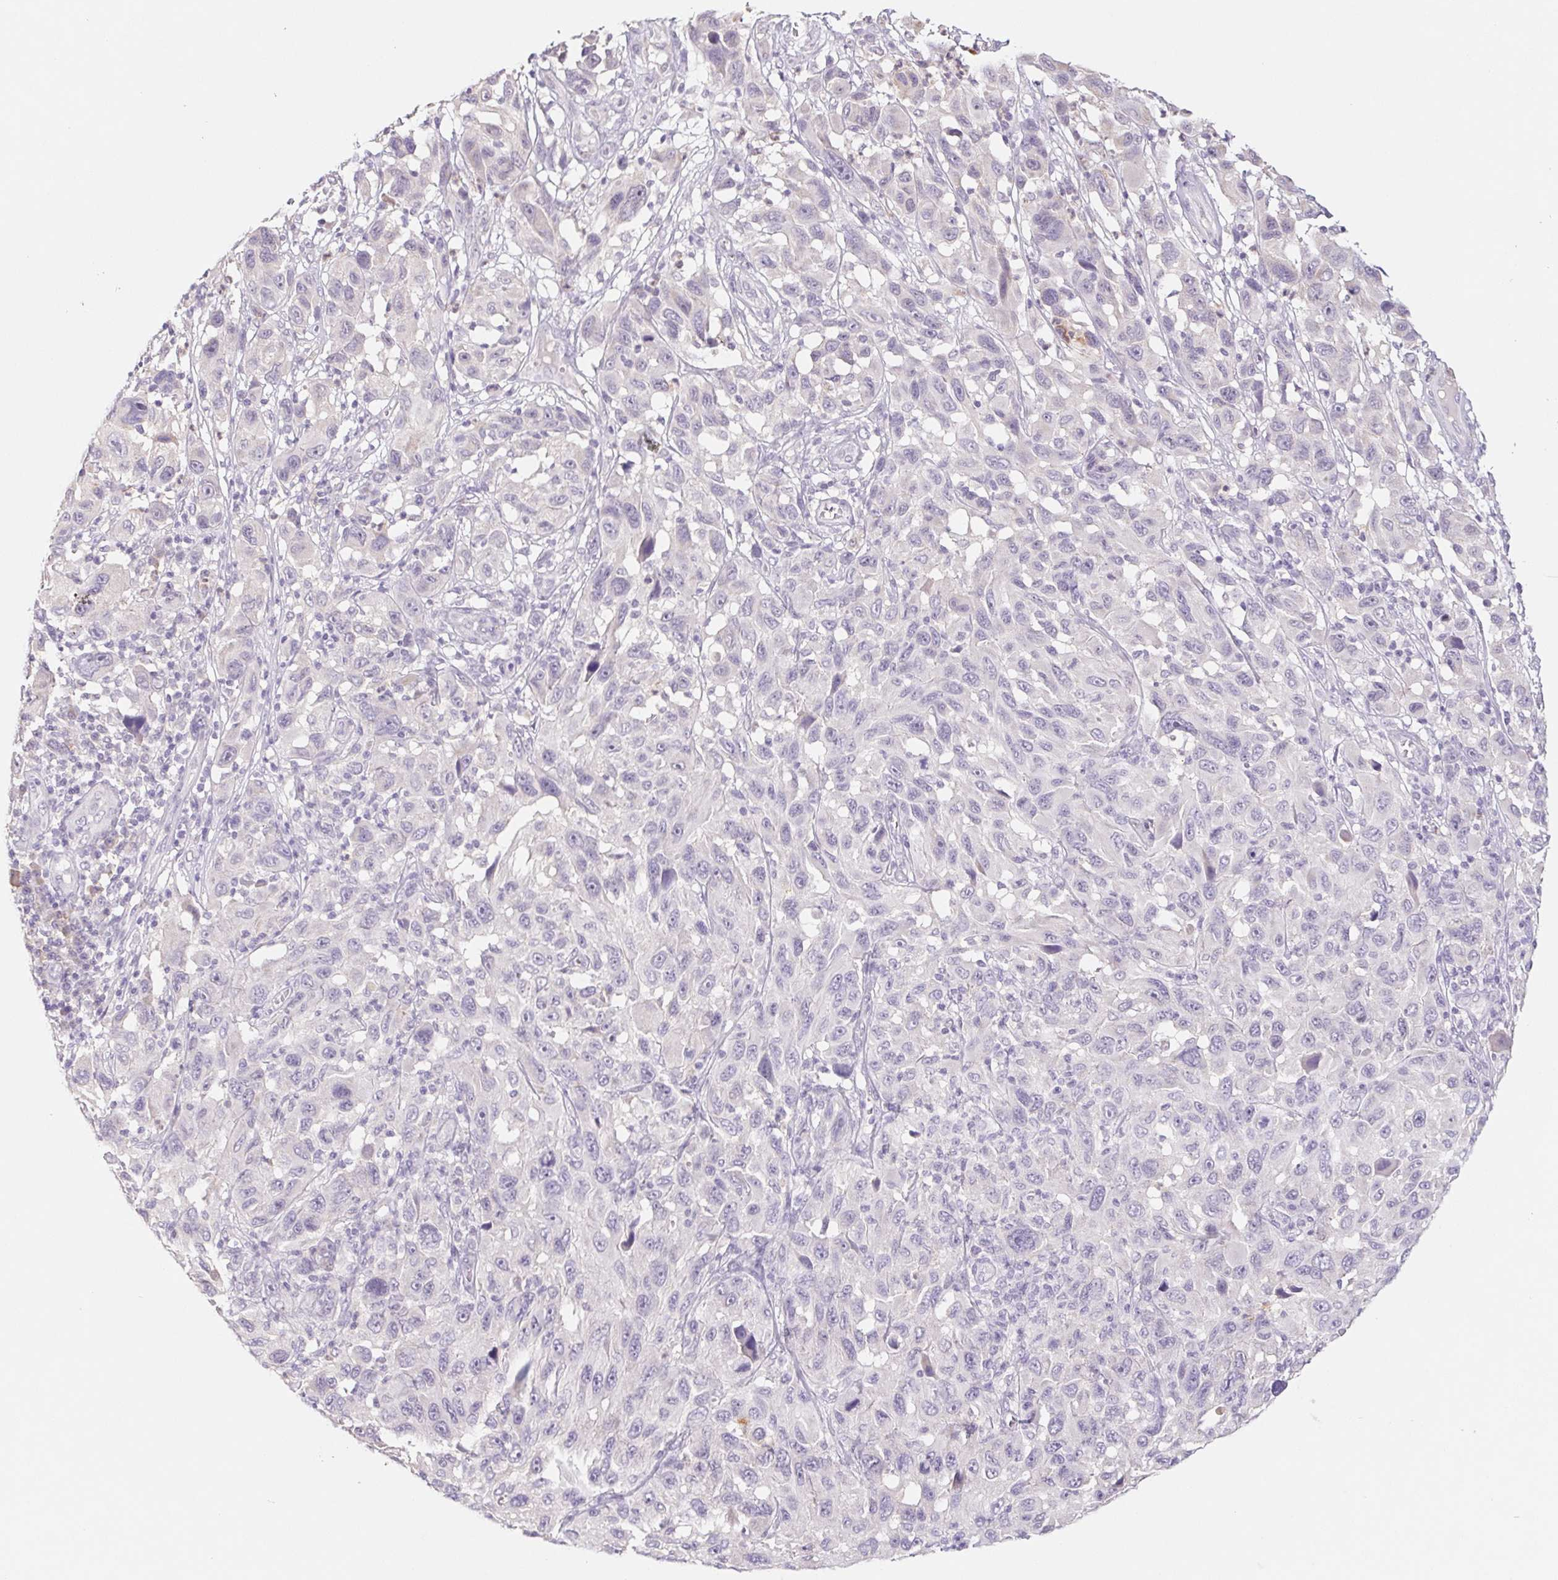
{"staining": {"intensity": "negative", "quantity": "none", "location": "none"}, "tissue": "melanoma", "cell_type": "Tumor cells", "image_type": "cancer", "snomed": [{"axis": "morphology", "description": "Malignant melanoma, NOS"}, {"axis": "topography", "description": "Skin"}], "caption": "This is a histopathology image of immunohistochemistry staining of melanoma, which shows no positivity in tumor cells.", "gene": "PNMA8B", "patient": {"sex": "male", "age": 53}}